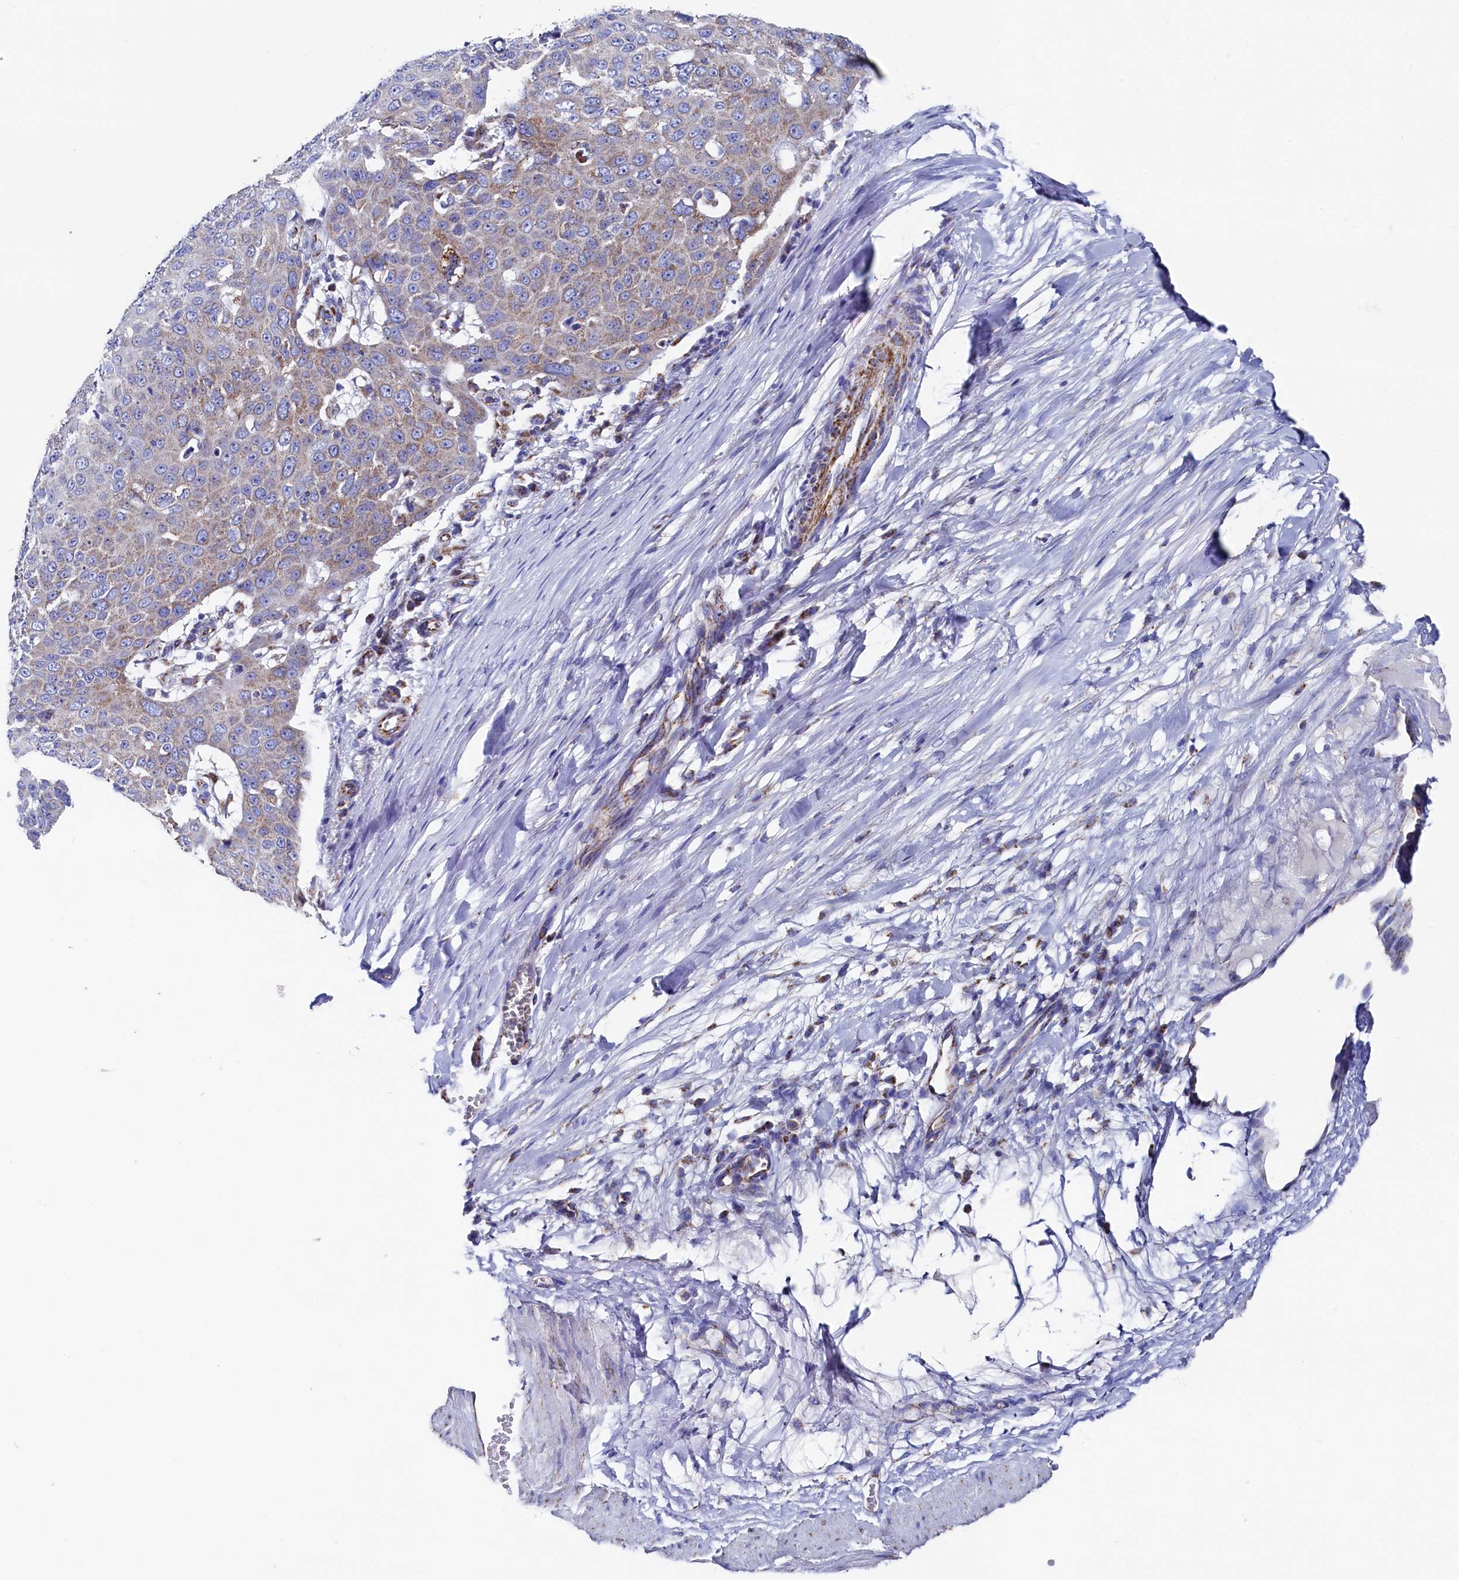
{"staining": {"intensity": "weak", "quantity": "<25%", "location": "cytoplasmic/membranous"}, "tissue": "skin cancer", "cell_type": "Tumor cells", "image_type": "cancer", "snomed": [{"axis": "morphology", "description": "Squamous cell carcinoma, NOS"}, {"axis": "topography", "description": "Skin"}], "caption": "Tumor cells show no significant staining in skin cancer (squamous cell carcinoma).", "gene": "MMAB", "patient": {"sex": "male", "age": 71}}